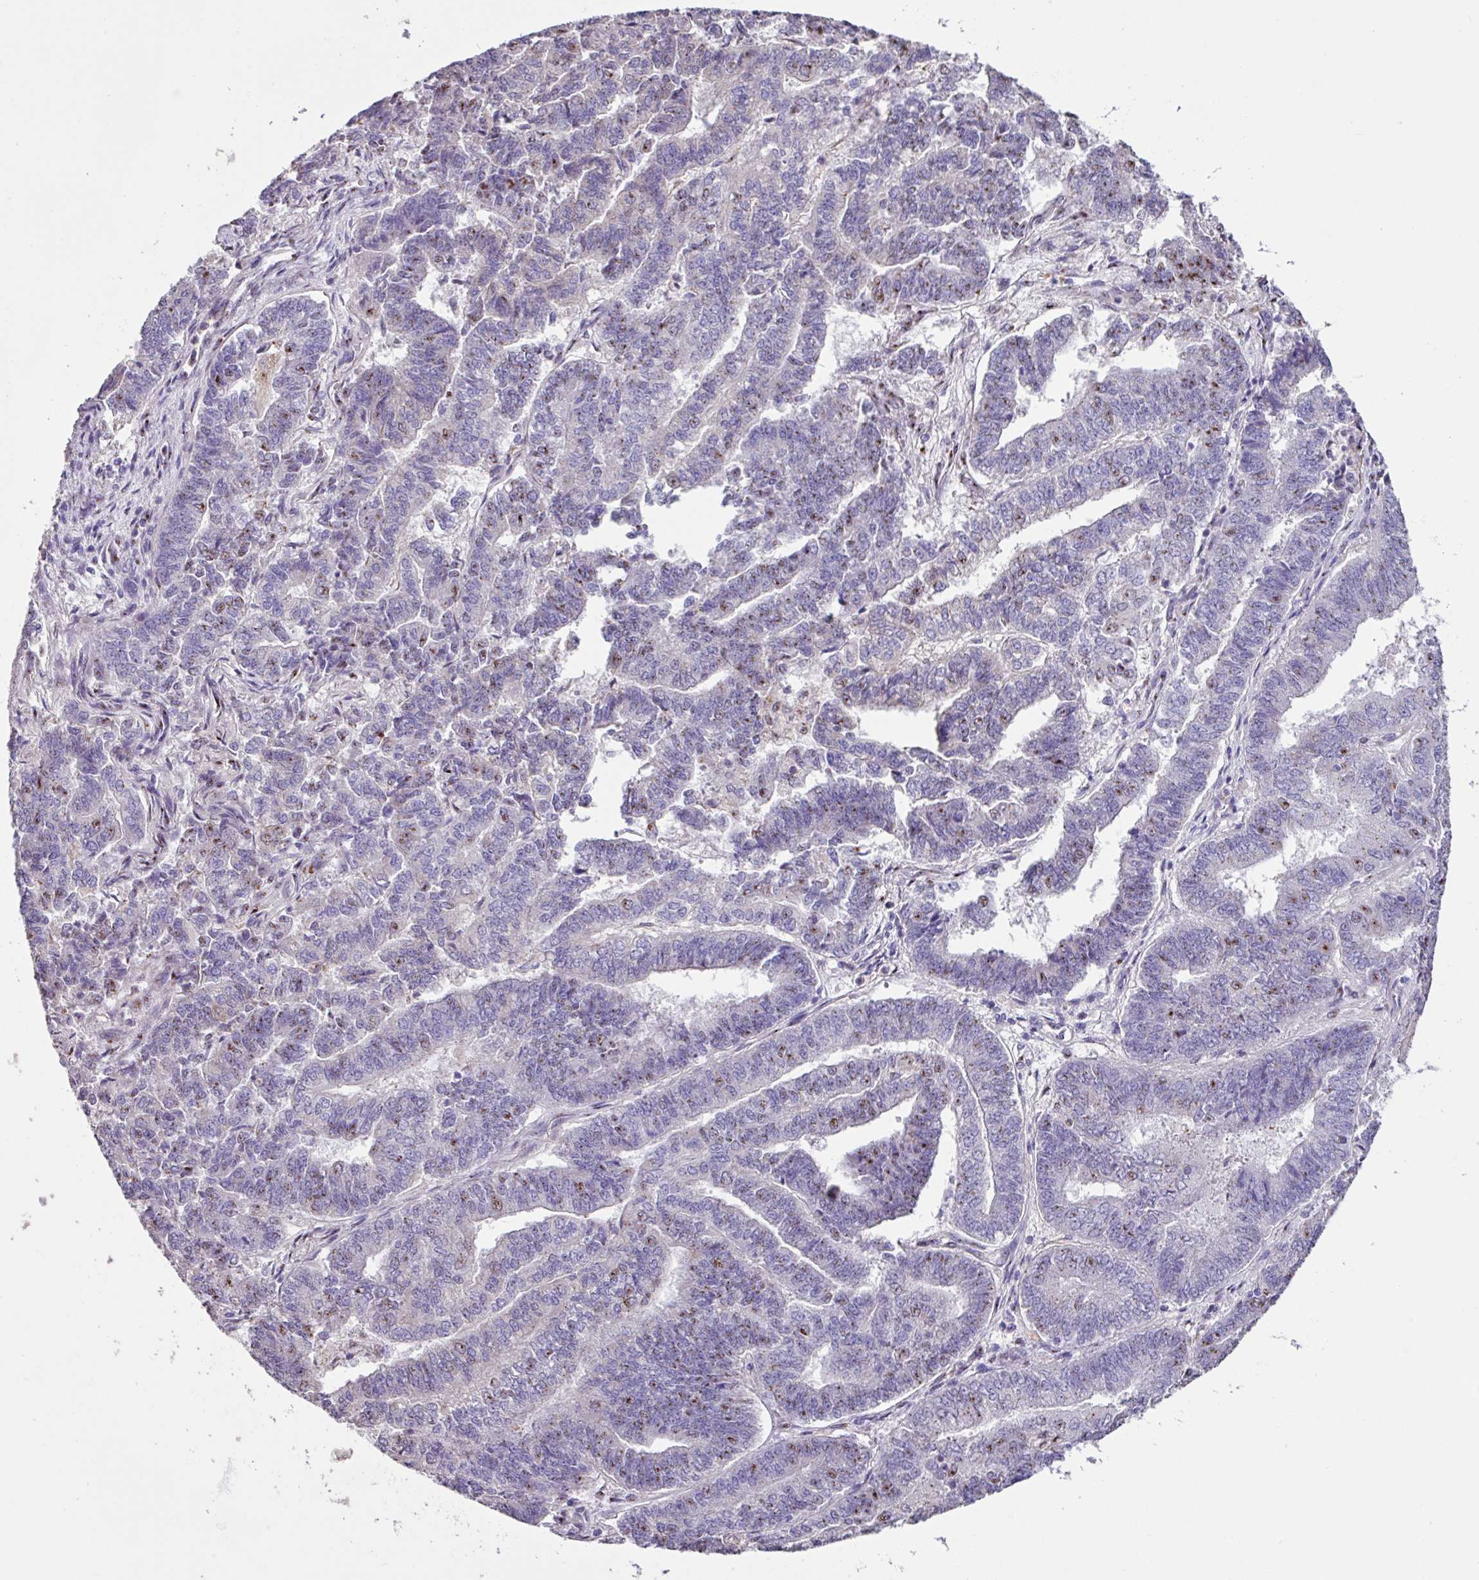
{"staining": {"intensity": "weak", "quantity": "25%-75%", "location": "nuclear"}, "tissue": "endometrial cancer", "cell_type": "Tumor cells", "image_type": "cancer", "snomed": [{"axis": "morphology", "description": "Adenocarcinoma, NOS"}, {"axis": "topography", "description": "Endometrium"}], "caption": "Endometrial adenocarcinoma stained with DAB immunohistochemistry (IHC) demonstrates low levels of weak nuclear expression in approximately 25%-75% of tumor cells. (brown staining indicates protein expression, while blue staining denotes nuclei).", "gene": "ZG16", "patient": {"sex": "female", "age": 72}}